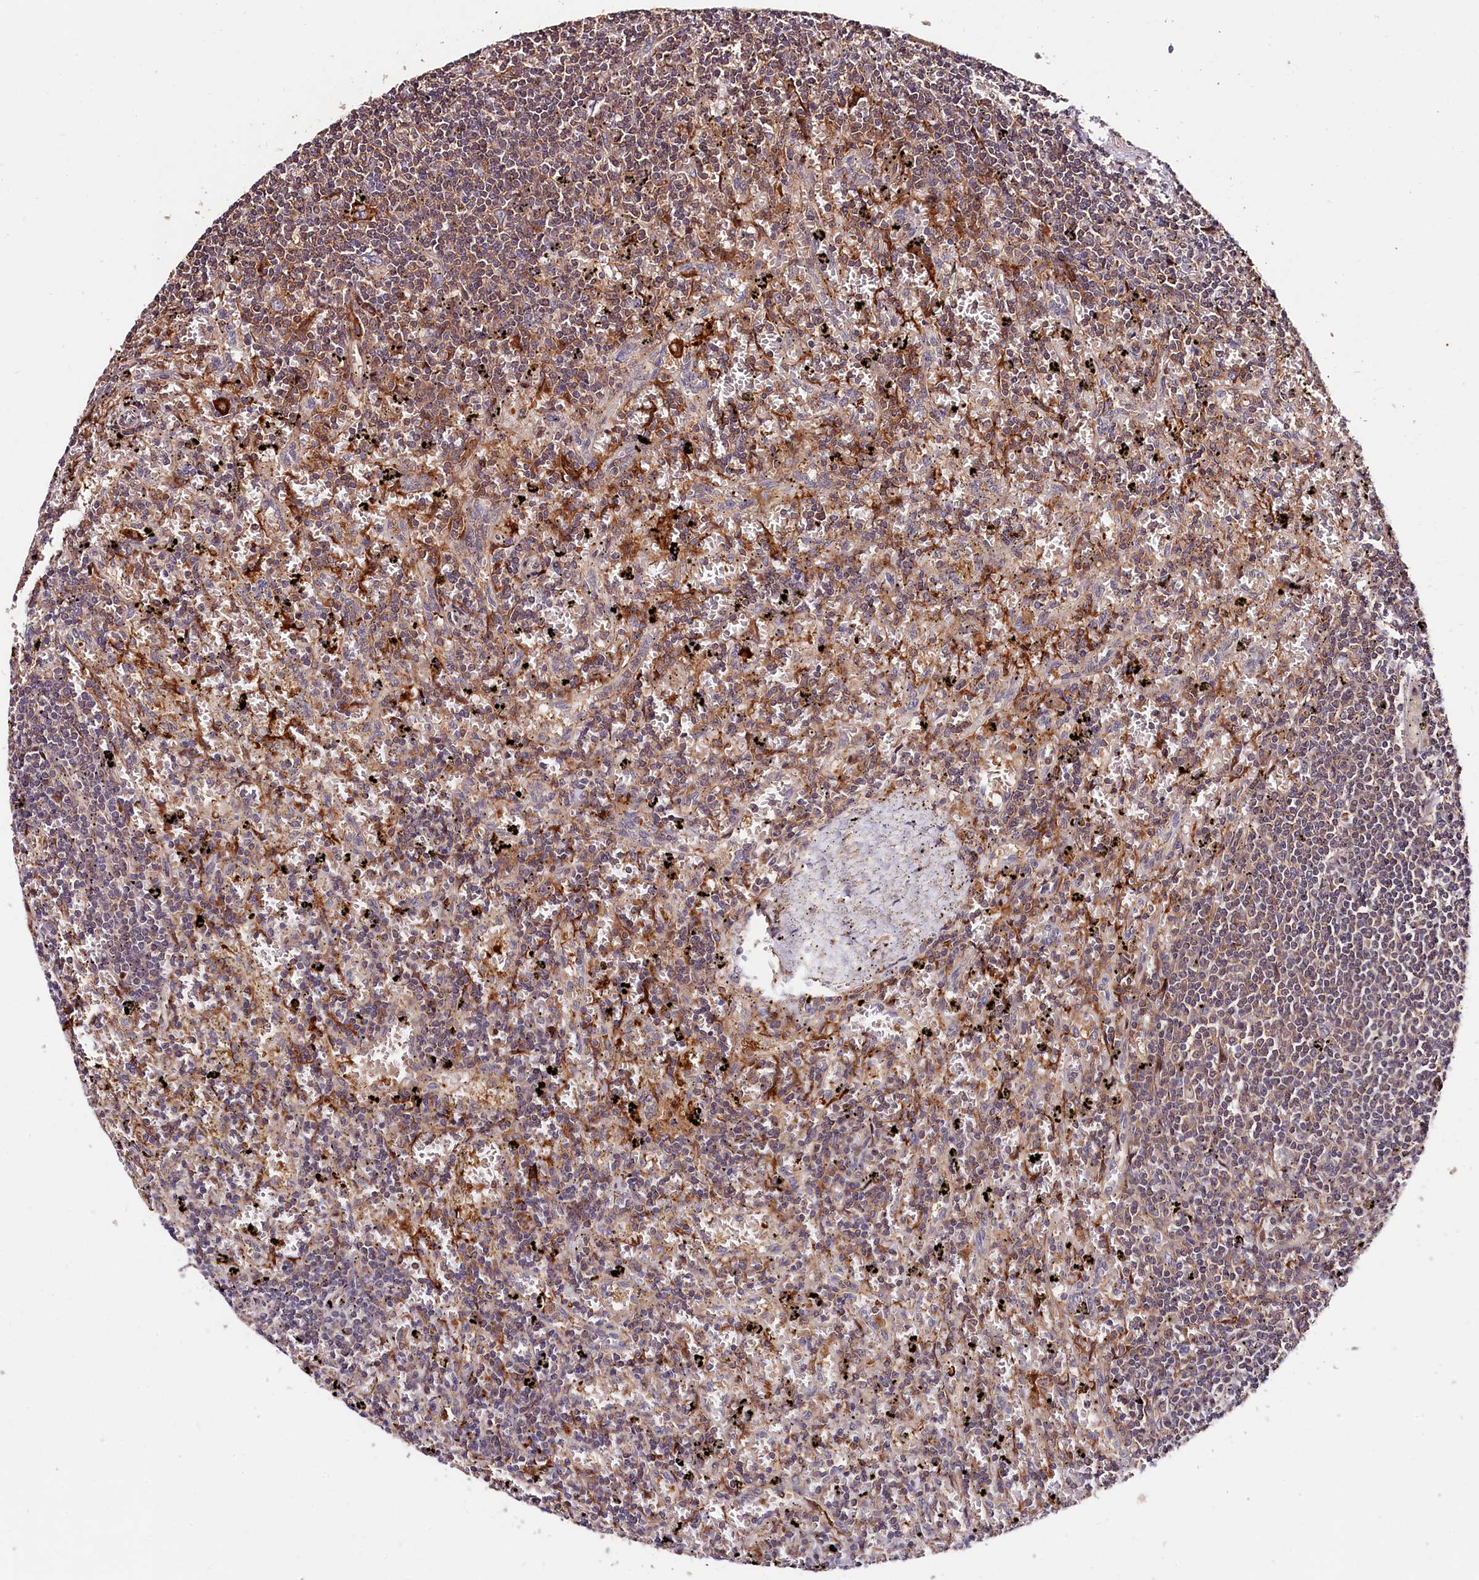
{"staining": {"intensity": "weak", "quantity": "25%-75%", "location": "cytoplasmic/membranous"}, "tissue": "lymphoma", "cell_type": "Tumor cells", "image_type": "cancer", "snomed": [{"axis": "morphology", "description": "Malignant lymphoma, non-Hodgkin's type, Low grade"}, {"axis": "topography", "description": "Spleen"}], "caption": "IHC of human low-grade malignant lymphoma, non-Hodgkin's type shows low levels of weak cytoplasmic/membranous positivity in about 25%-75% of tumor cells.", "gene": "CACNA1H", "patient": {"sex": "male", "age": 76}}